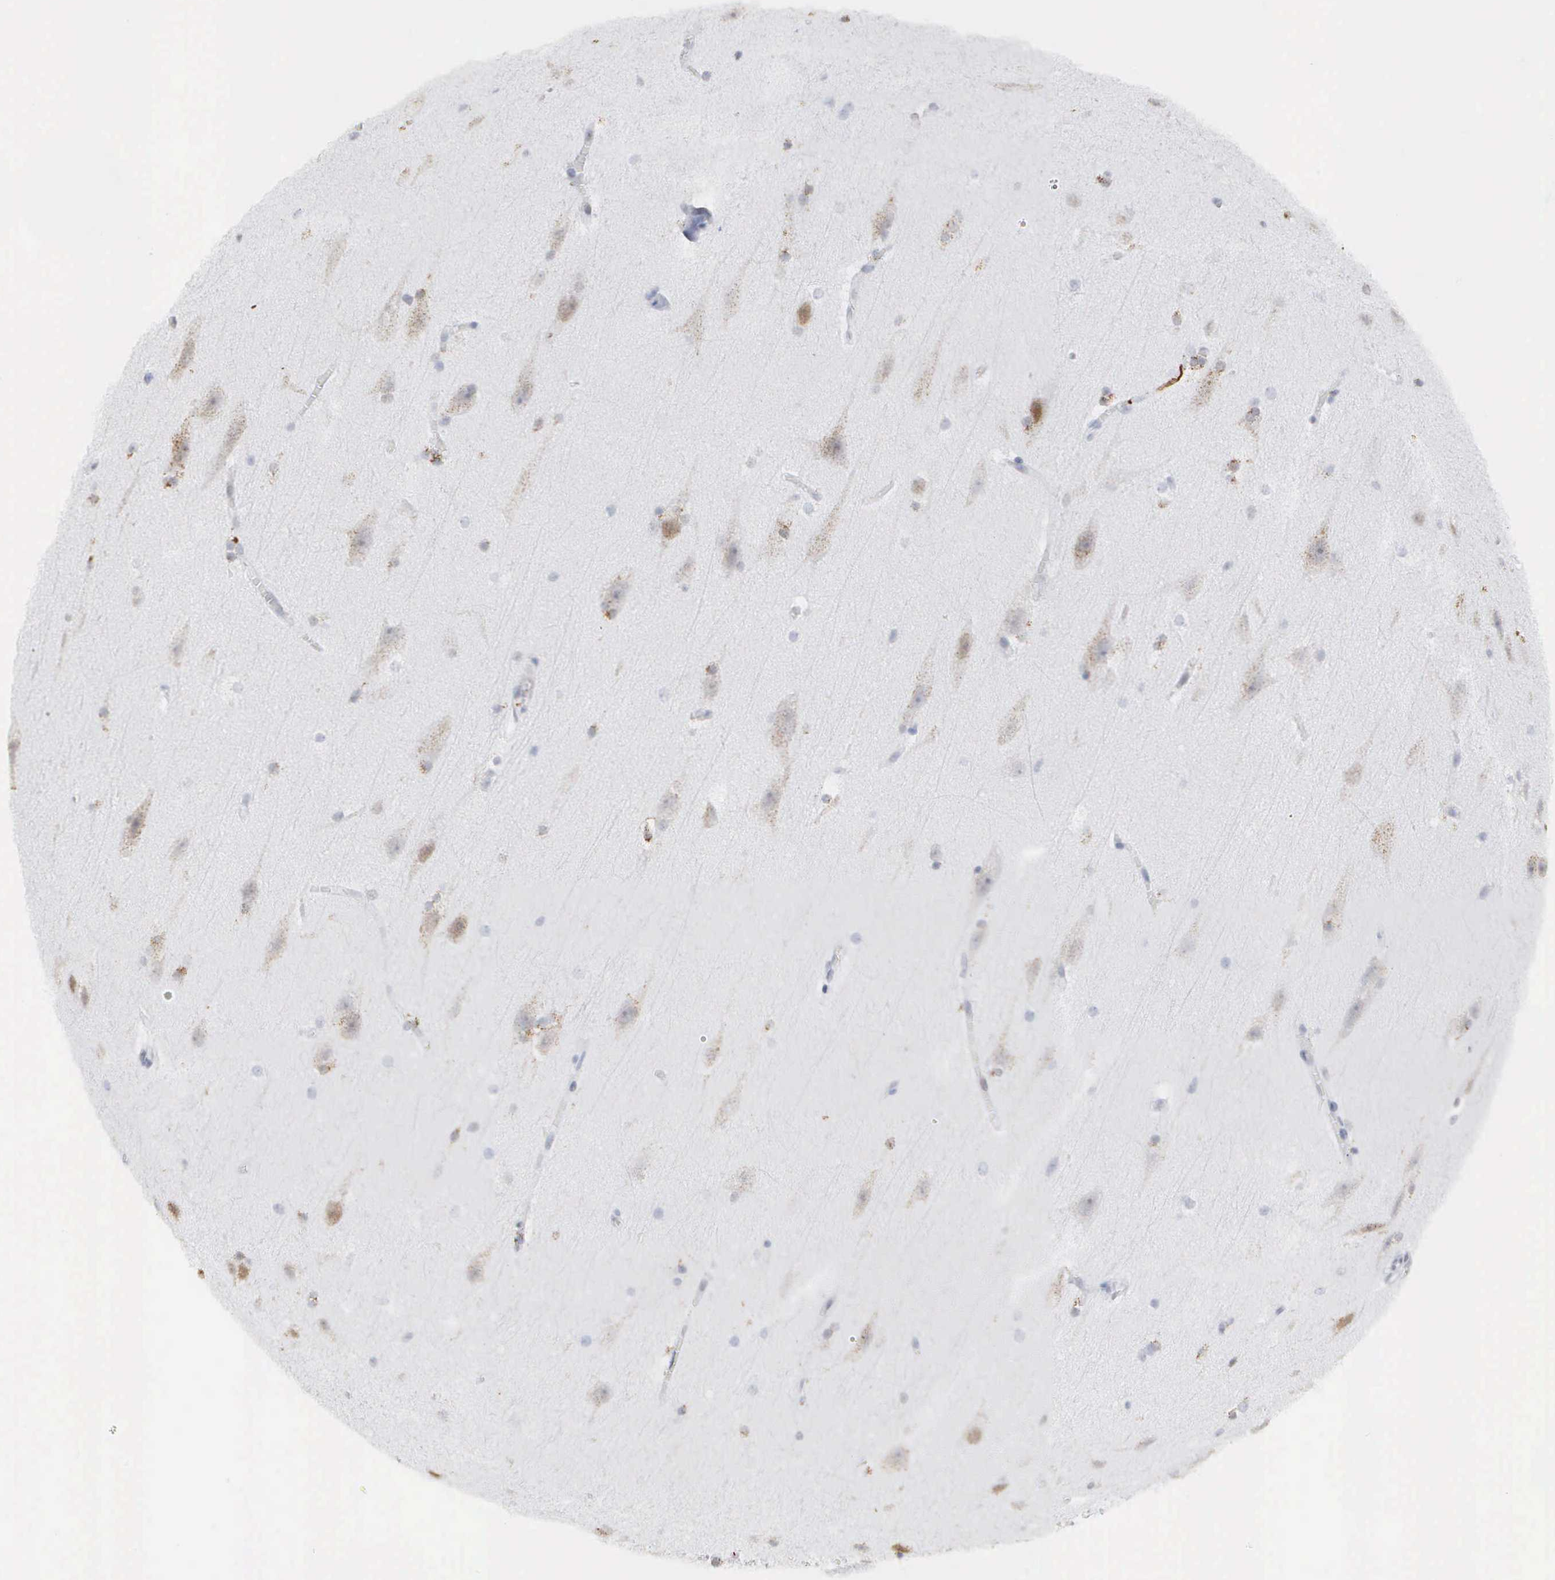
{"staining": {"intensity": "negative", "quantity": "none", "location": "none"}, "tissue": "cerebral cortex", "cell_type": "Endothelial cells", "image_type": "normal", "snomed": [{"axis": "morphology", "description": "Normal tissue, NOS"}, {"axis": "topography", "description": "Cerebral cortex"}, {"axis": "topography", "description": "Hippocampus"}], "caption": "There is no significant expression in endothelial cells of cerebral cortex.", "gene": "SPIN3", "patient": {"sex": "female", "age": 19}}